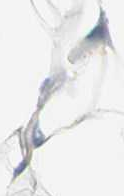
{"staining": {"intensity": "weak", "quantity": "25%-75%", "location": "cytoplasmic/membranous"}, "tissue": "adipose tissue", "cell_type": "Adipocytes", "image_type": "normal", "snomed": [{"axis": "morphology", "description": "Normal tissue, NOS"}, {"axis": "topography", "description": "Breast"}, {"axis": "topography", "description": "Adipose tissue"}], "caption": "The micrograph demonstrates staining of normal adipose tissue, revealing weak cytoplasmic/membranous protein expression (brown color) within adipocytes.", "gene": "LAMA3", "patient": {"sex": "female", "age": 25}}